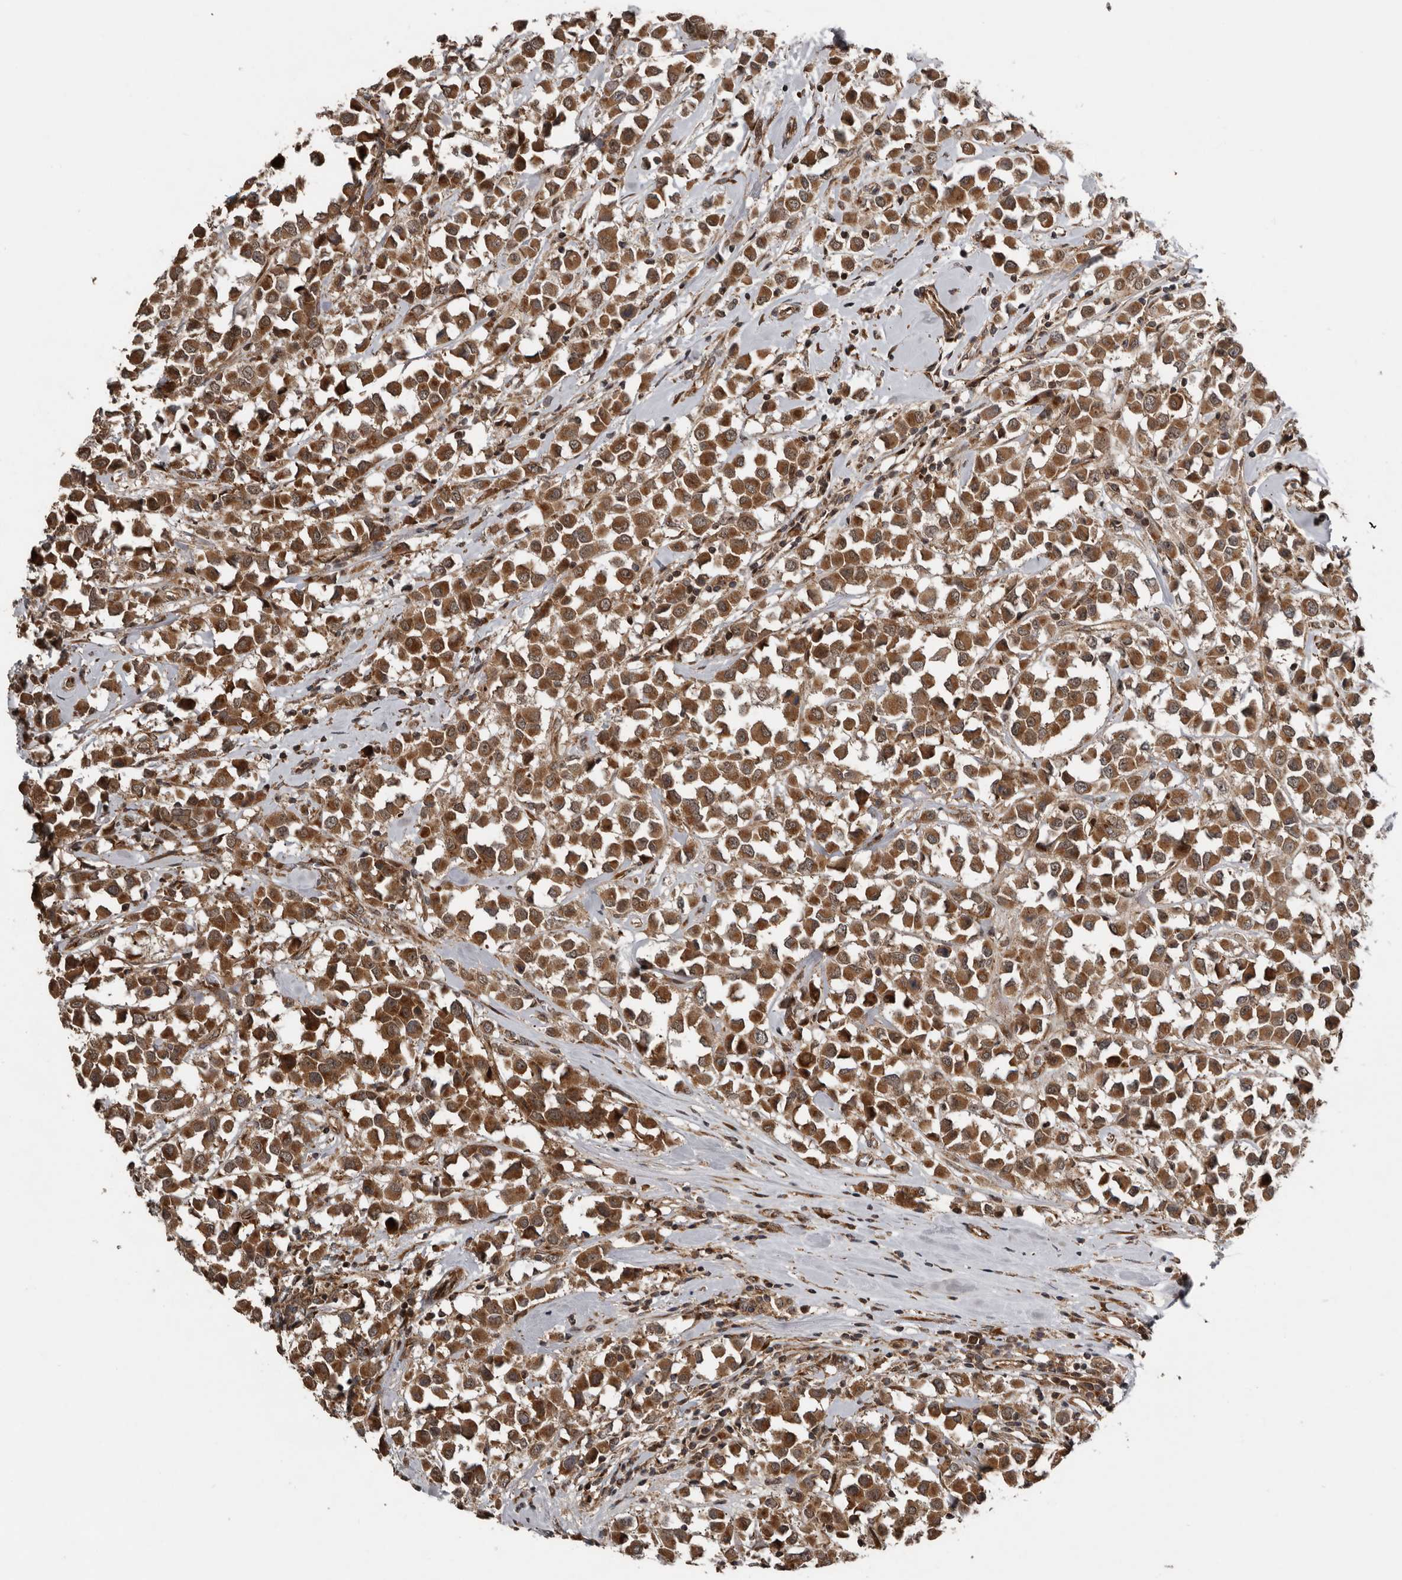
{"staining": {"intensity": "strong", "quantity": ">75%", "location": "cytoplasmic/membranous"}, "tissue": "breast cancer", "cell_type": "Tumor cells", "image_type": "cancer", "snomed": [{"axis": "morphology", "description": "Duct carcinoma"}, {"axis": "topography", "description": "Breast"}], "caption": "Human breast intraductal carcinoma stained for a protein (brown) displays strong cytoplasmic/membranous positive positivity in approximately >75% of tumor cells.", "gene": "CCDC190", "patient": {"sex": "female", "age": 61}}